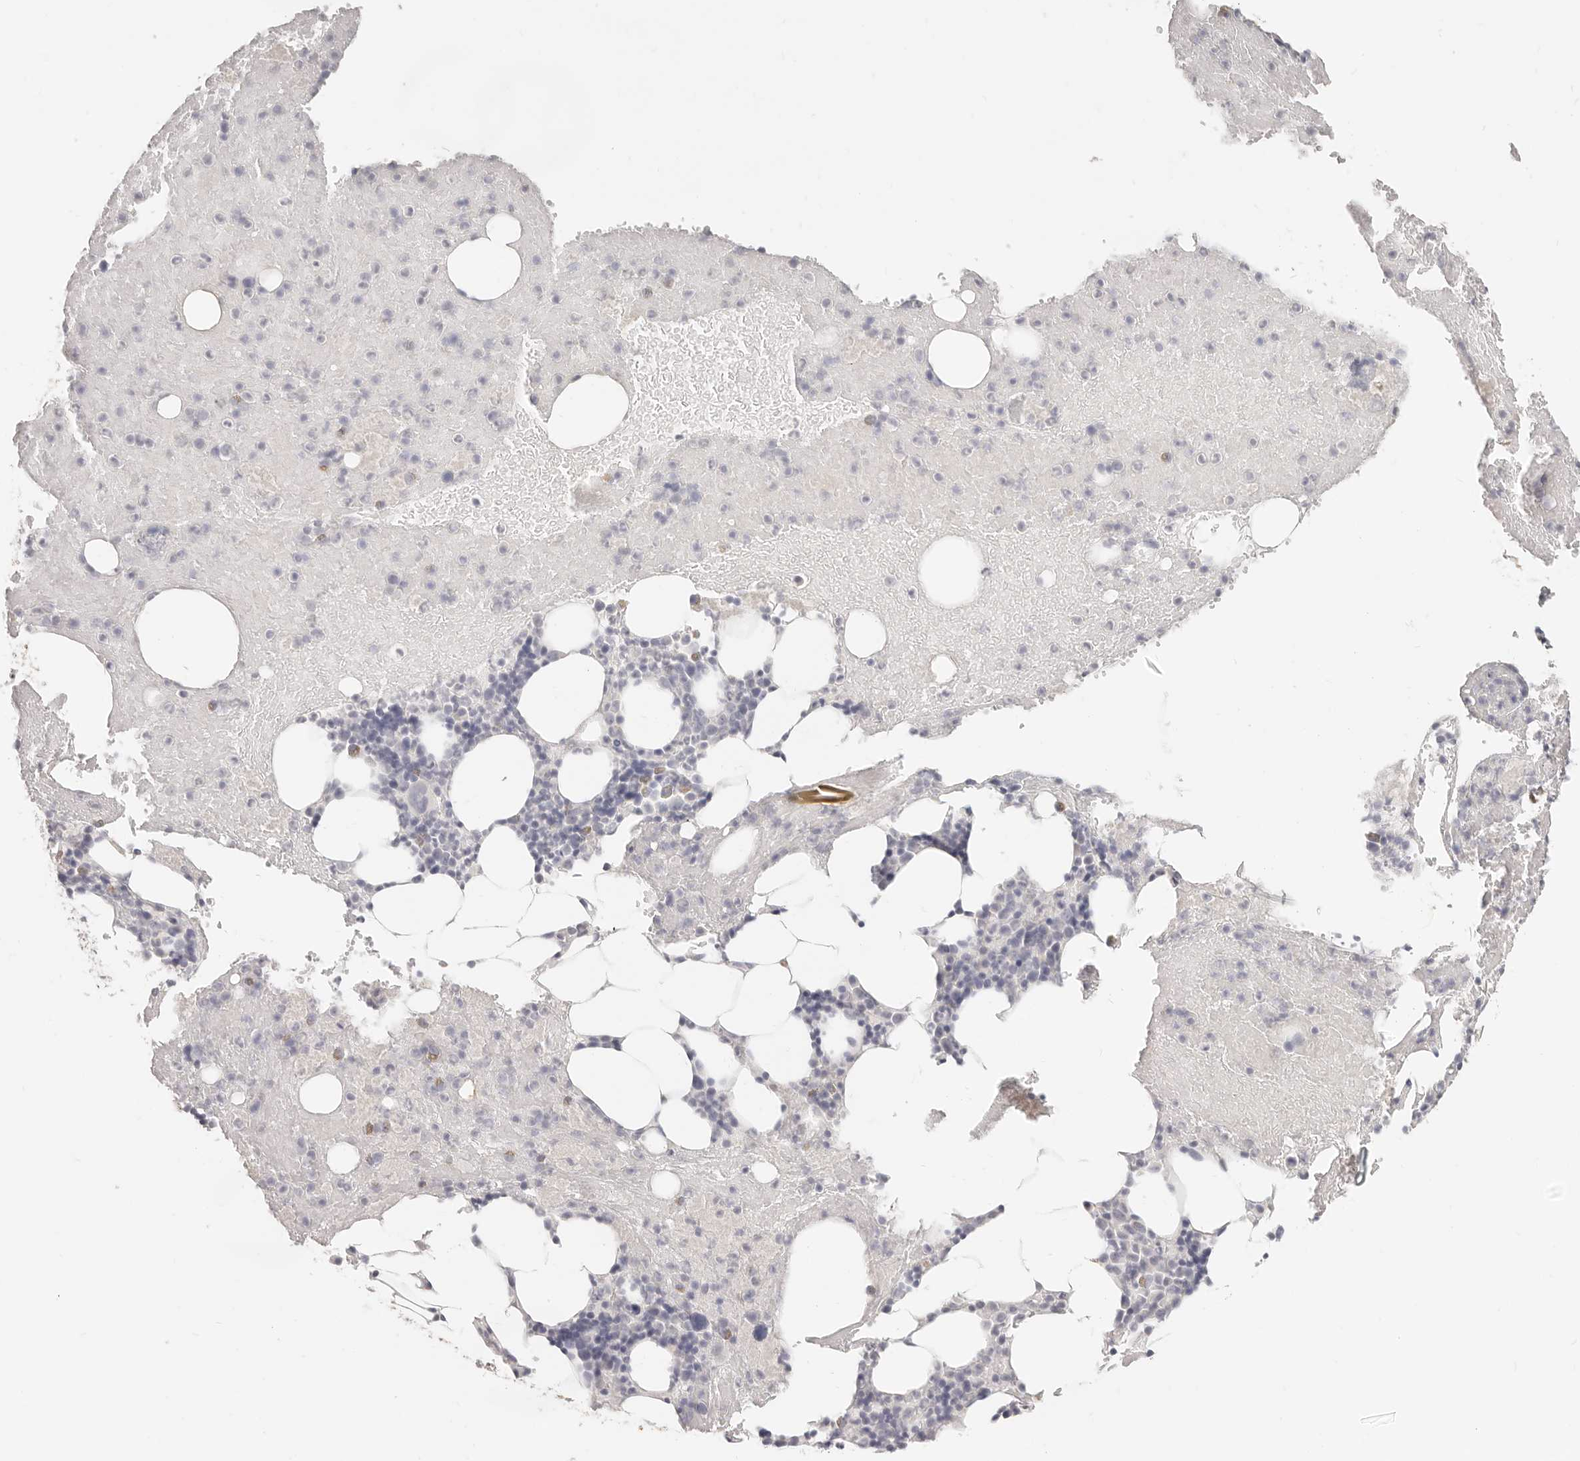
{"staining": {"intensity": "negative", "quantity": "none", "location": "none"}, "tissue": "bone marrow", "cell_type": "Hematopoietic cells", "image_type": "normal", "snomed": [{"axis": "morphology", "description": "Normal tissue, NOS"}, {"axis": "topography", "description": "Bone marrow"}], "caption": "A high-resolution image shows immunohistochemistry (IHC) staining of normal bone marrow, which exhibits no significant staining in hematopoietic cells.", "gene": "EPCAM", "patient": {"sex": "female", "age": 54}}